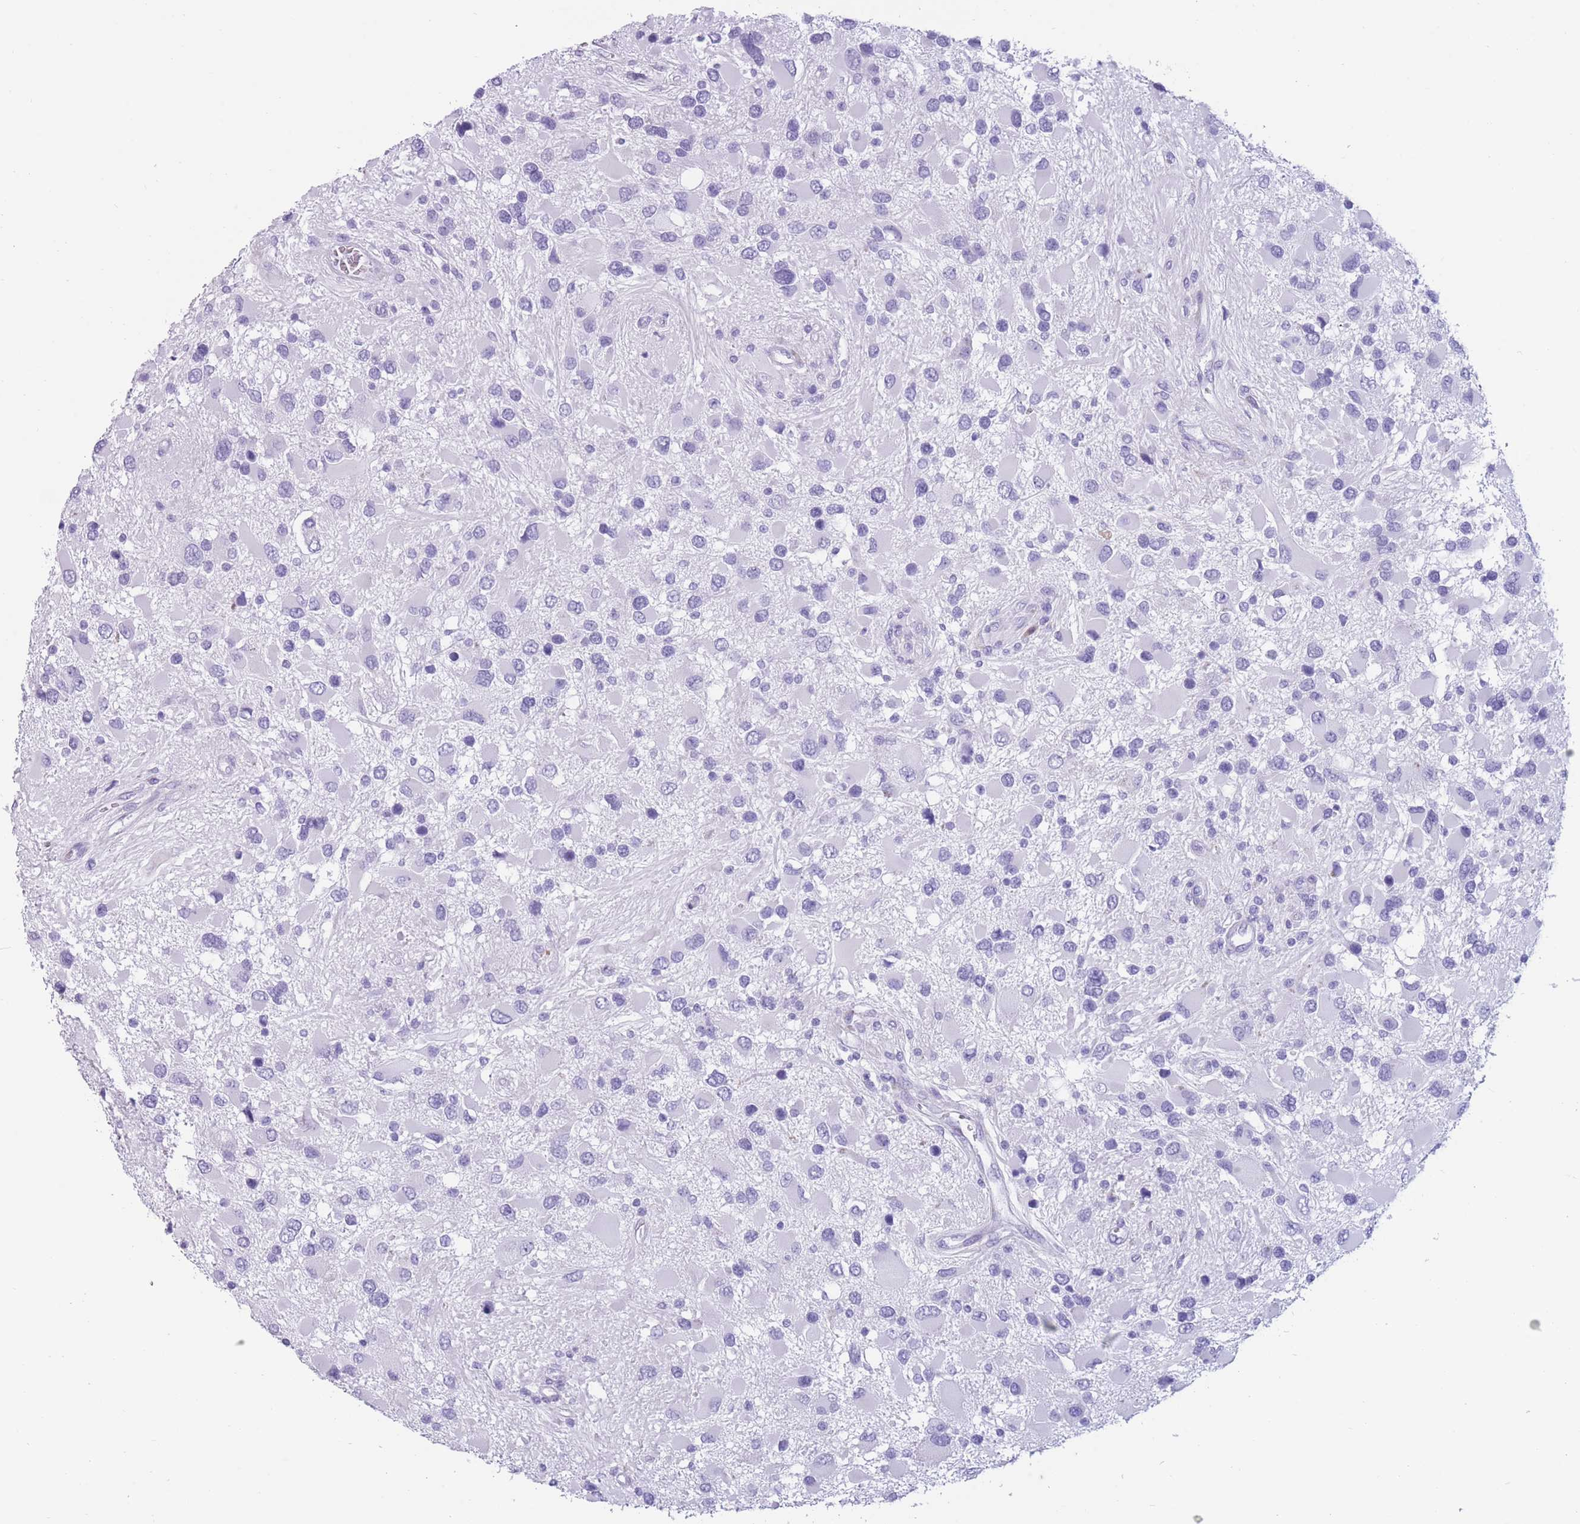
{"staining": {"intensity": "negative", "quantity": "none", "location": "none"}, "tissue": "glioma", "cell_type": "Tumor cells", "image_type": "cancer", "snomed": [{"axis": "morphology", "description": "Glioma, malignant, High grade"}, {"axis": "topography", "description": "Brain"}], "caption": "DAB (3,3'-diaminobenzidine) immunohistochemical staining of malignant glioma (high-grade) reveals no significant staining in tumor cells.", "gene": "COL27A1", "patient": {"sex": "male", "age": 53}}